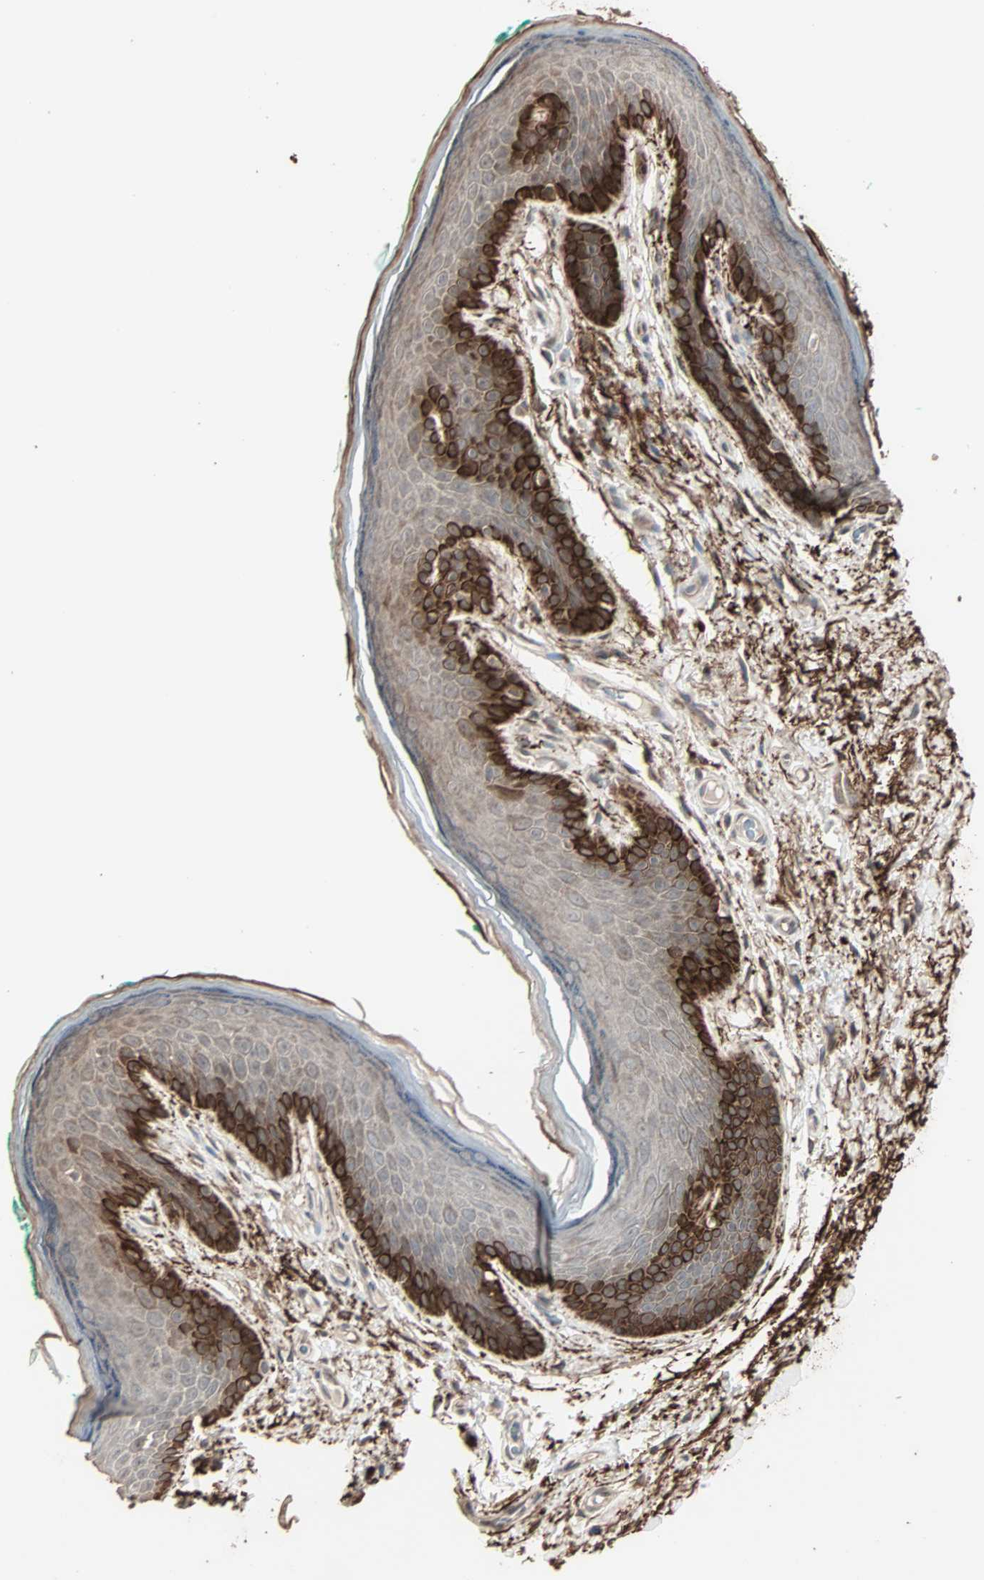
{"staining": {"intensity": "strong", "quantity": "<25%", "location": "cytoplasmic/membranous,nuclear"}, "tissue": "skin", "cell_type": "Epidermal cells", "image_type": "normal", "snomed": [{"axis": "morphology", "description": "Normal tissue, NOS"}, {"axis": "topography", "description": "Anal"}], "caption": "Skin stained for a protein (brown) displays strong cytoplasmic/membranous,nuclear positive expression in approximately <25% of epidermal cells.", "gene": "CALCRL", "patient": {"sex": "male", "age": 74}}